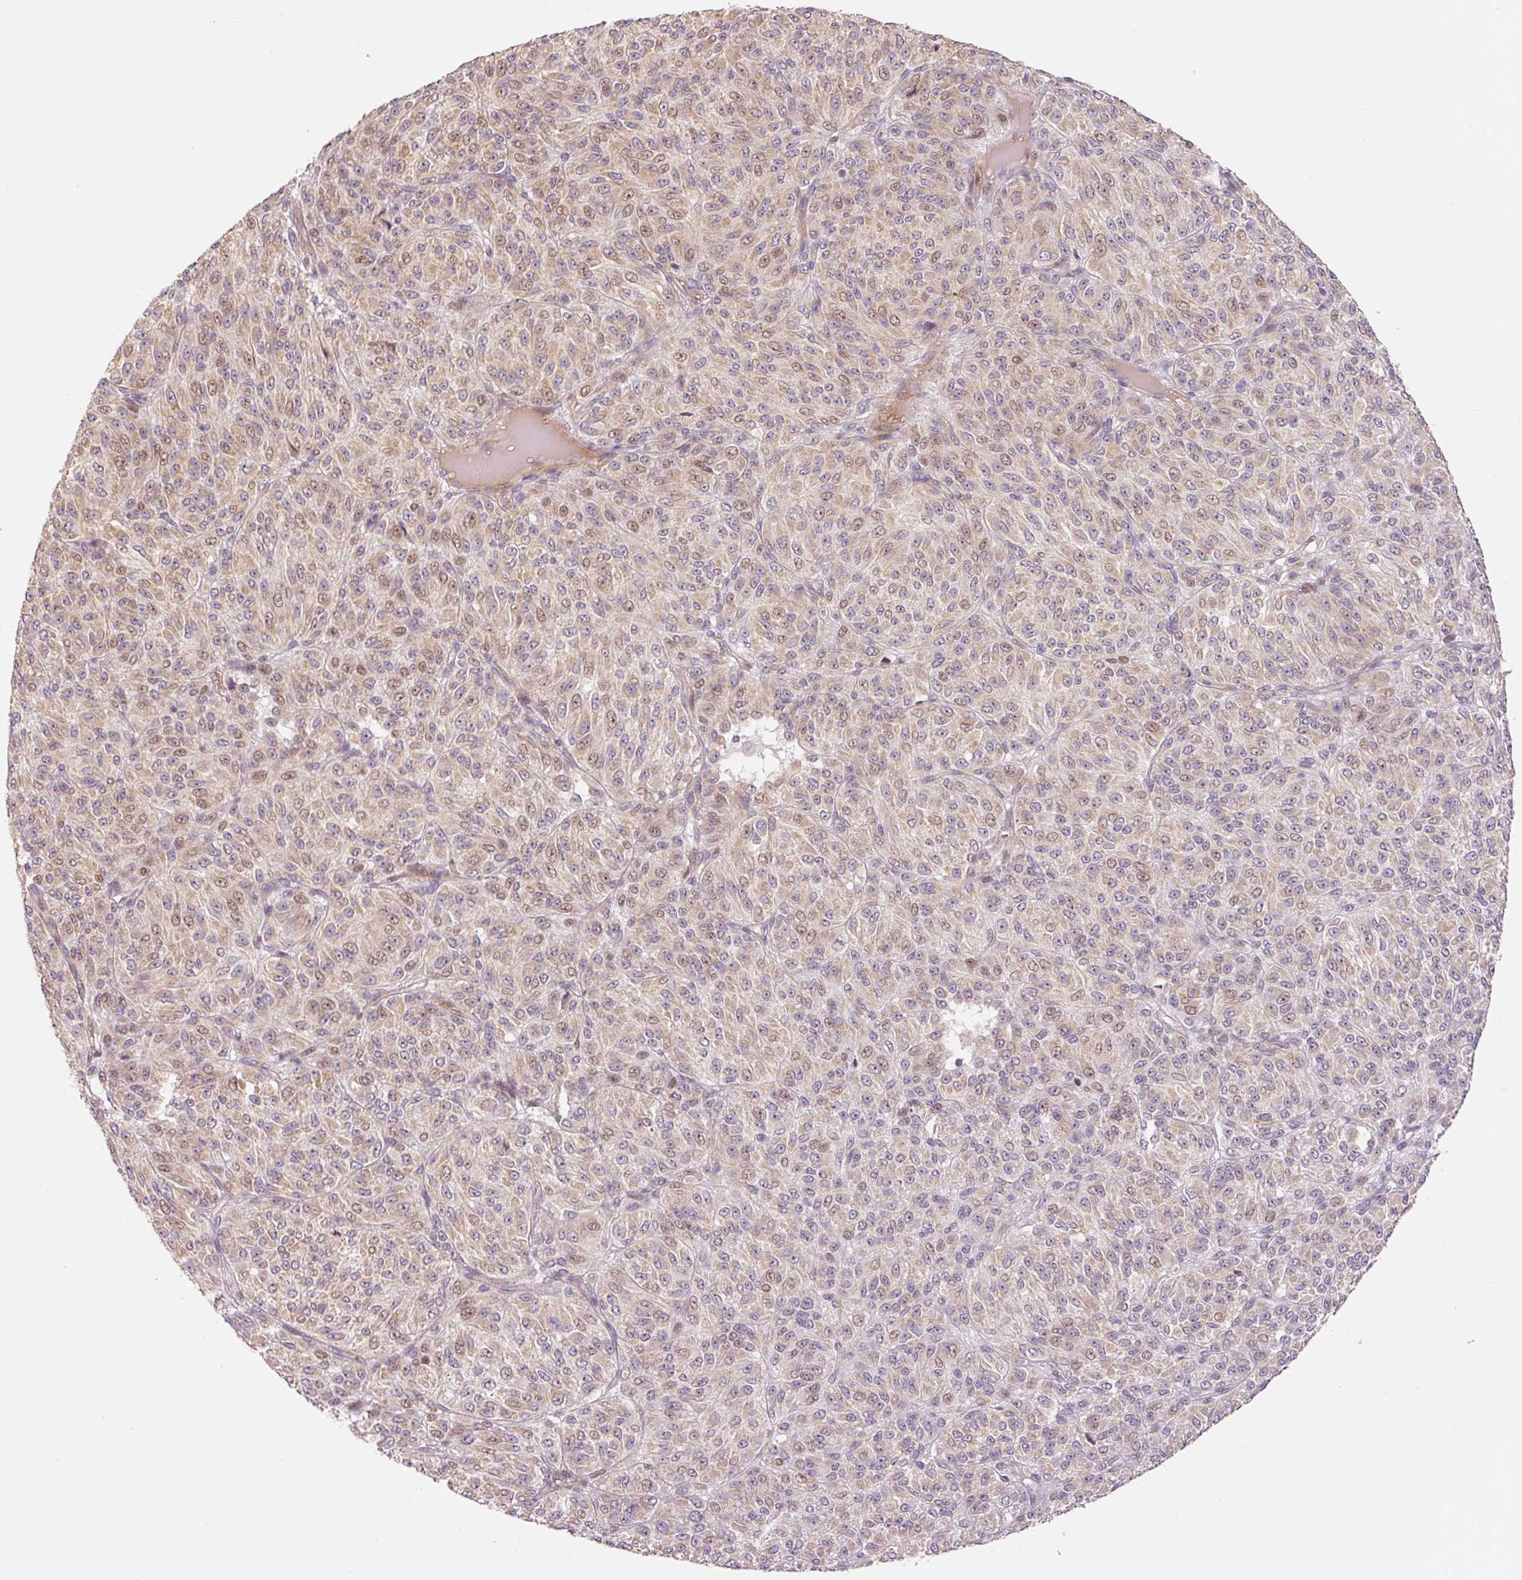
{"staining": {"intensity": "weak", "quantity": "25%-75%", "location": "cytoplasmic/membranous,nuclear"}, "tissue": "melanoma", "cell_type": "Tumor cells", "image_type": "cancer", "snomed": [{"axis": "morphology", "description": "Malignant melanoma, Metastatic site"}, {"axis": "topography", "description": "Brain"}], "caption": "Immunohistochemical staining of malignant melanoma (metastatic site) displays low levels of weak cytoplasmic/membranous and nuclear staining in about 25%-75% of tumor cells.", "gene": "SLC29A3", "patient": {"sex": "female", "age": 56}}